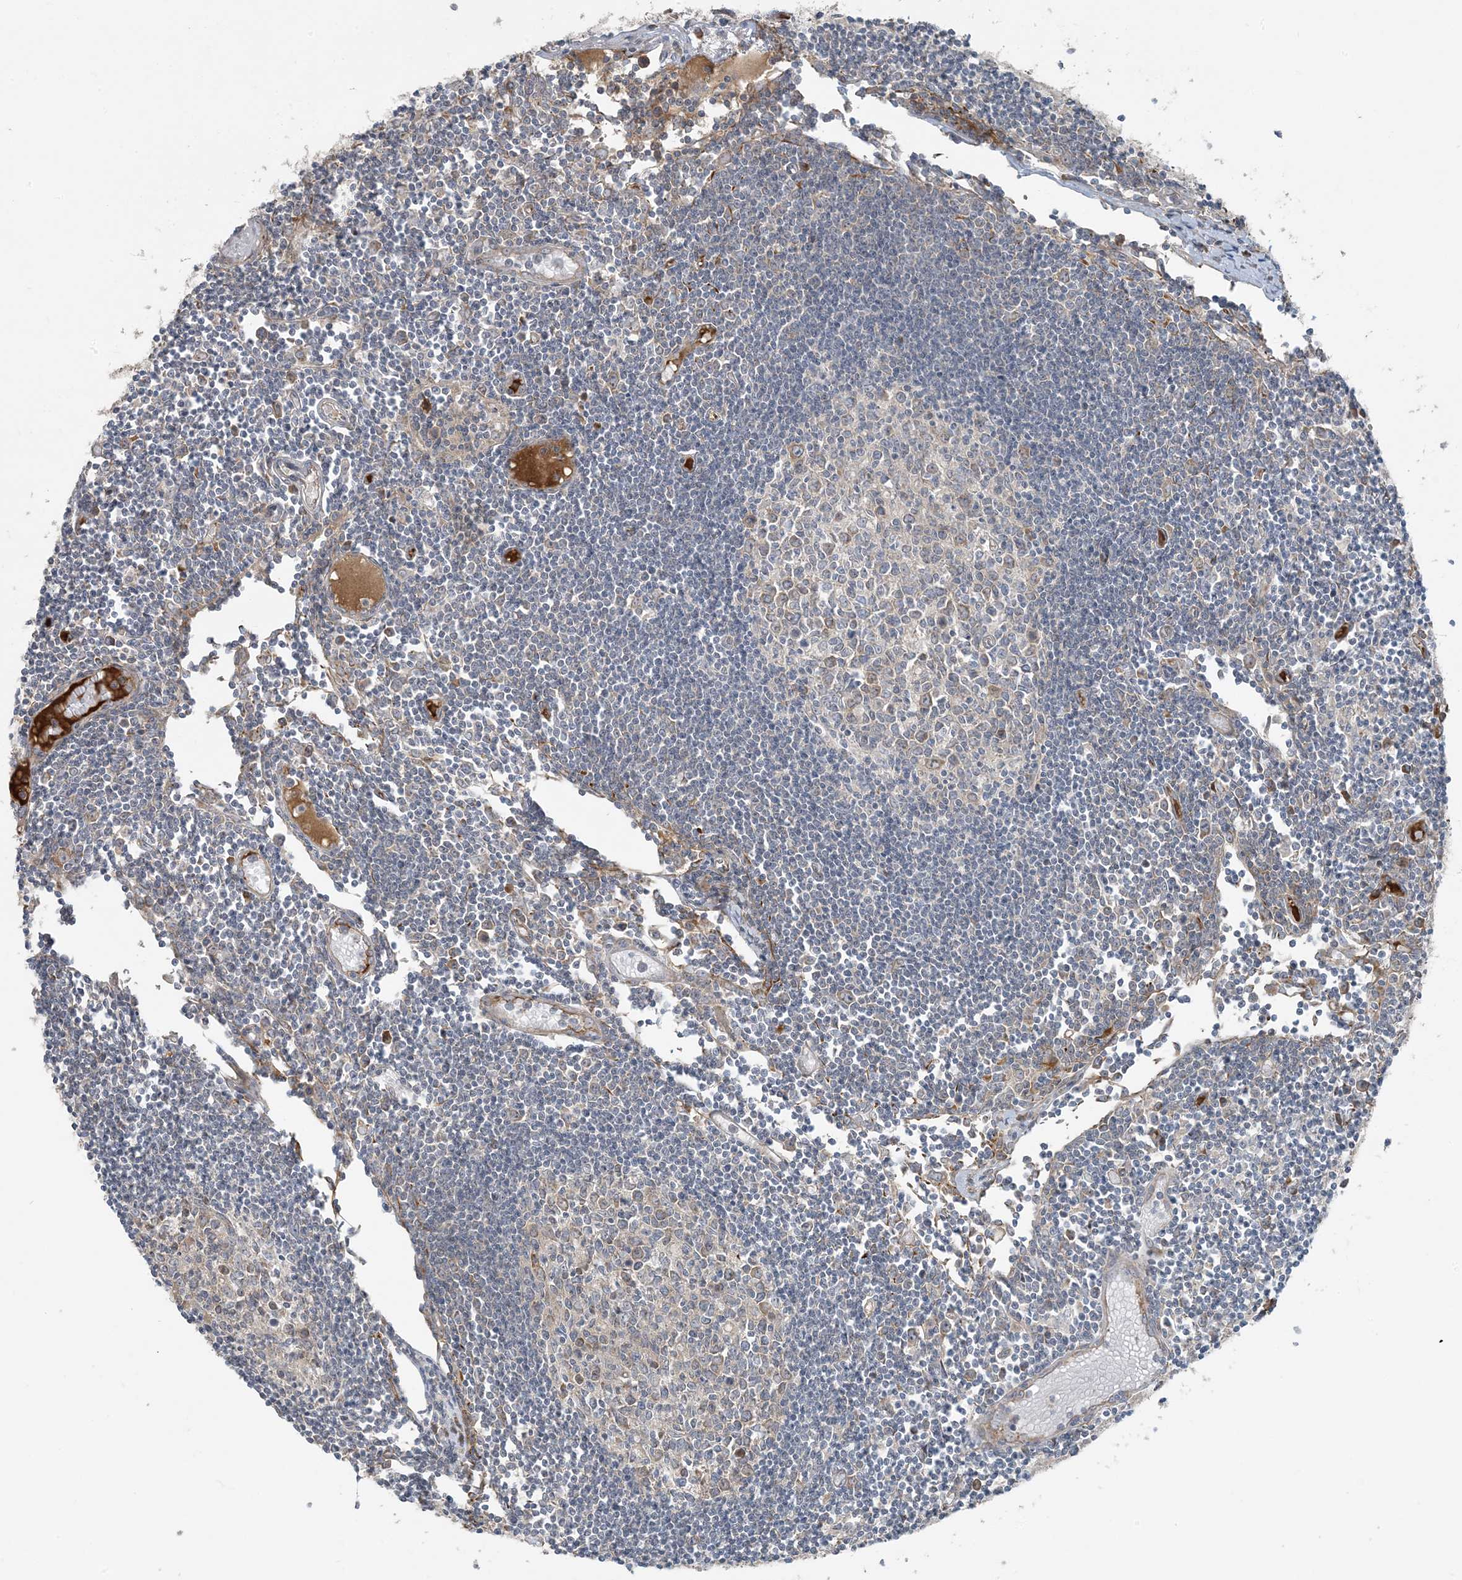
{"staining": {"intensity": "negative", "quantity": "none", "location": "none"}, "tissue": "lymph node", "cell_type": "Germinal center cells", "image_type": "normal", "snomed": [{"axis": "morphology", "description": "Normal tissue, NOS"}, {"axis": "topography", "description": "Lymph node"}], "caption": "Benign lymph node was stained to show a protein in brown. There is no significant positivity in germinal center cells.", "gene": "ZNF263", "patient": {"sex": "female", "age": 11}}